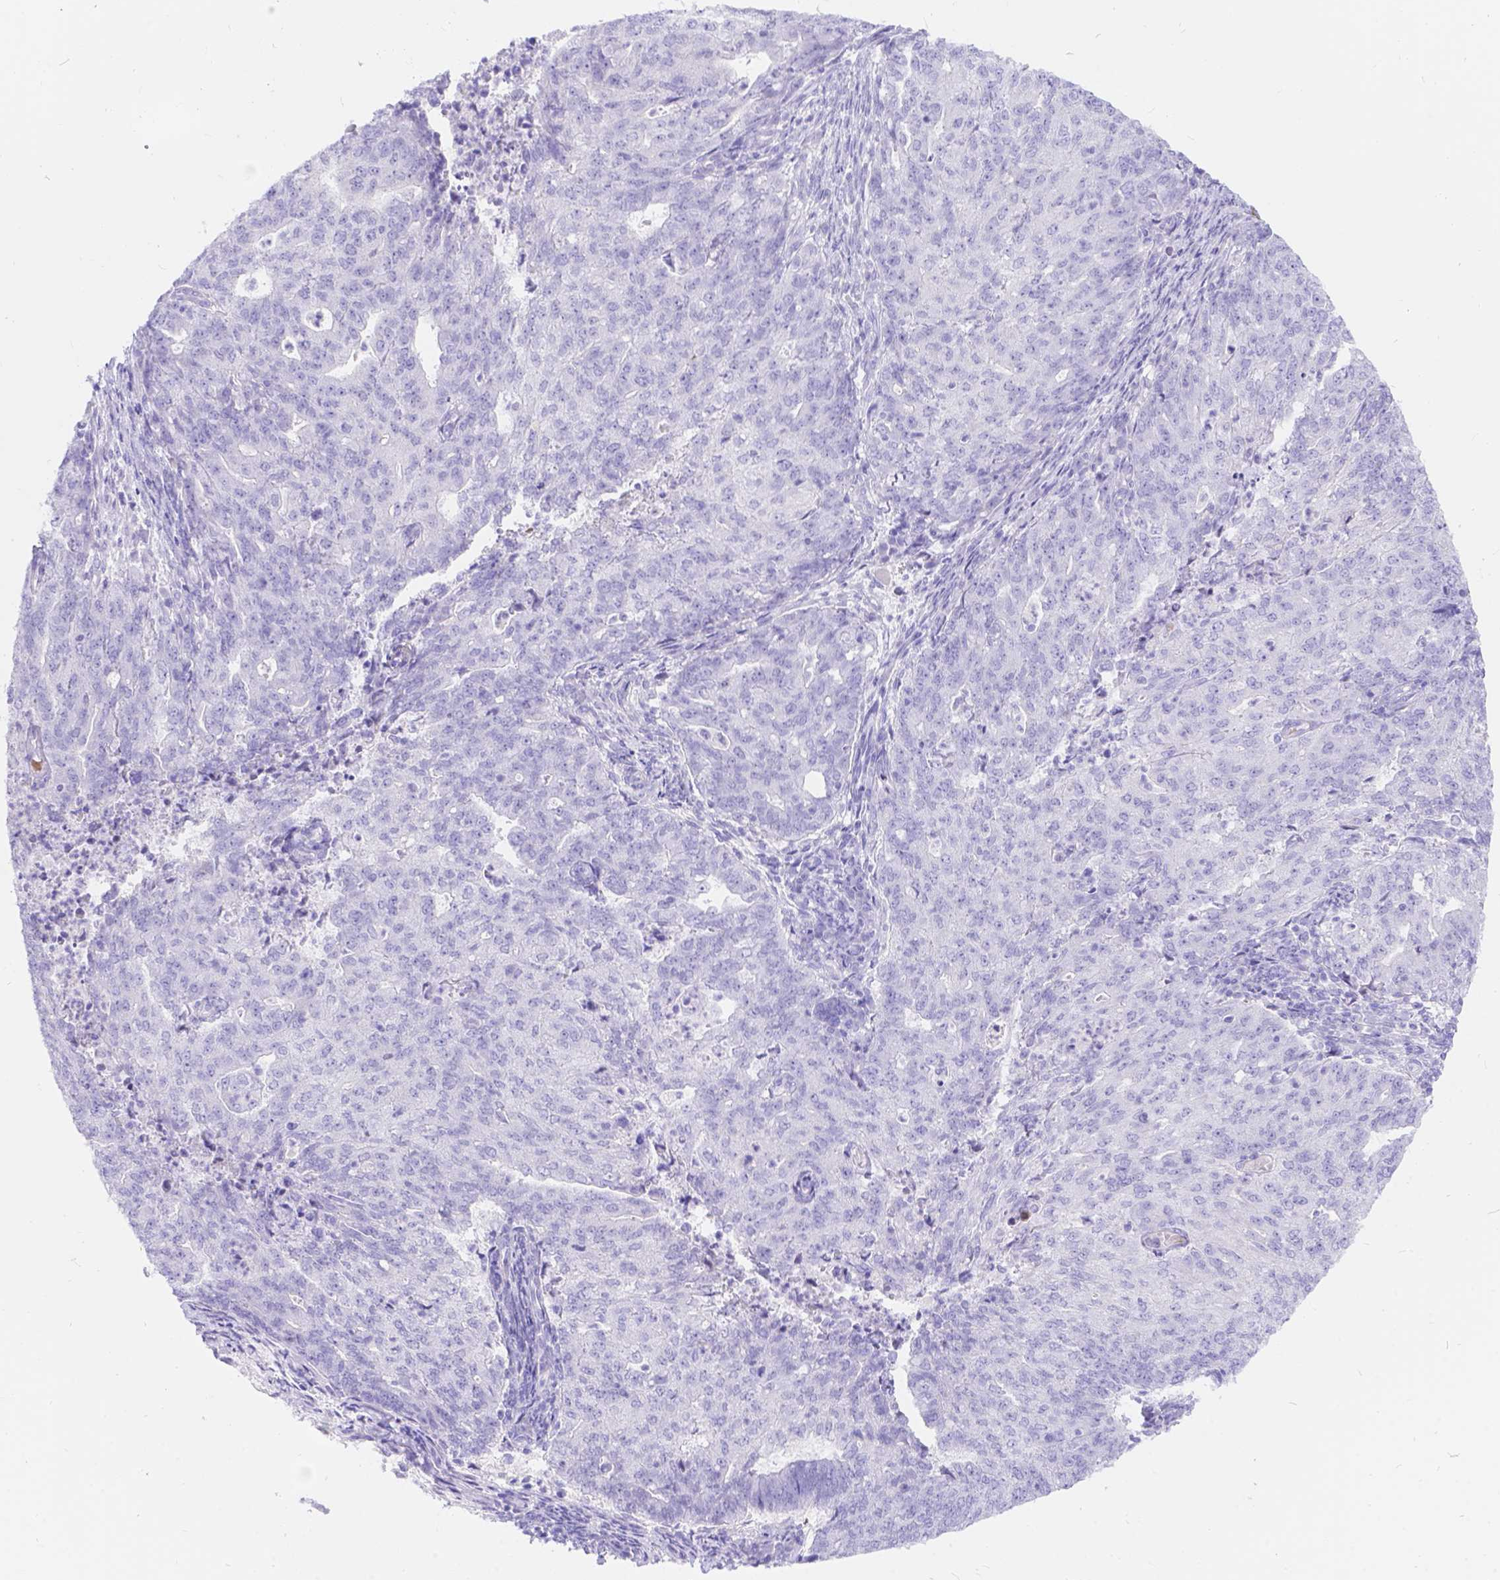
{"staining": {"intensity": "negative", "quantity": "none", "location": "none"}, "tissue": "endometrial cancer", "cell_type": "Tumor cells", "image_type": "cancer", "snomed": [{"axis": "morphology", "description": "Adenocarcinoma, NOS"}, {"axis": "topography", "description": "Endometrium"}], "caption": "There is no significant expression in tumor cells of endometrial adenocarcinoma.", "gene": "KLHL10", "patient": {"sex": "female", "age": 82}}